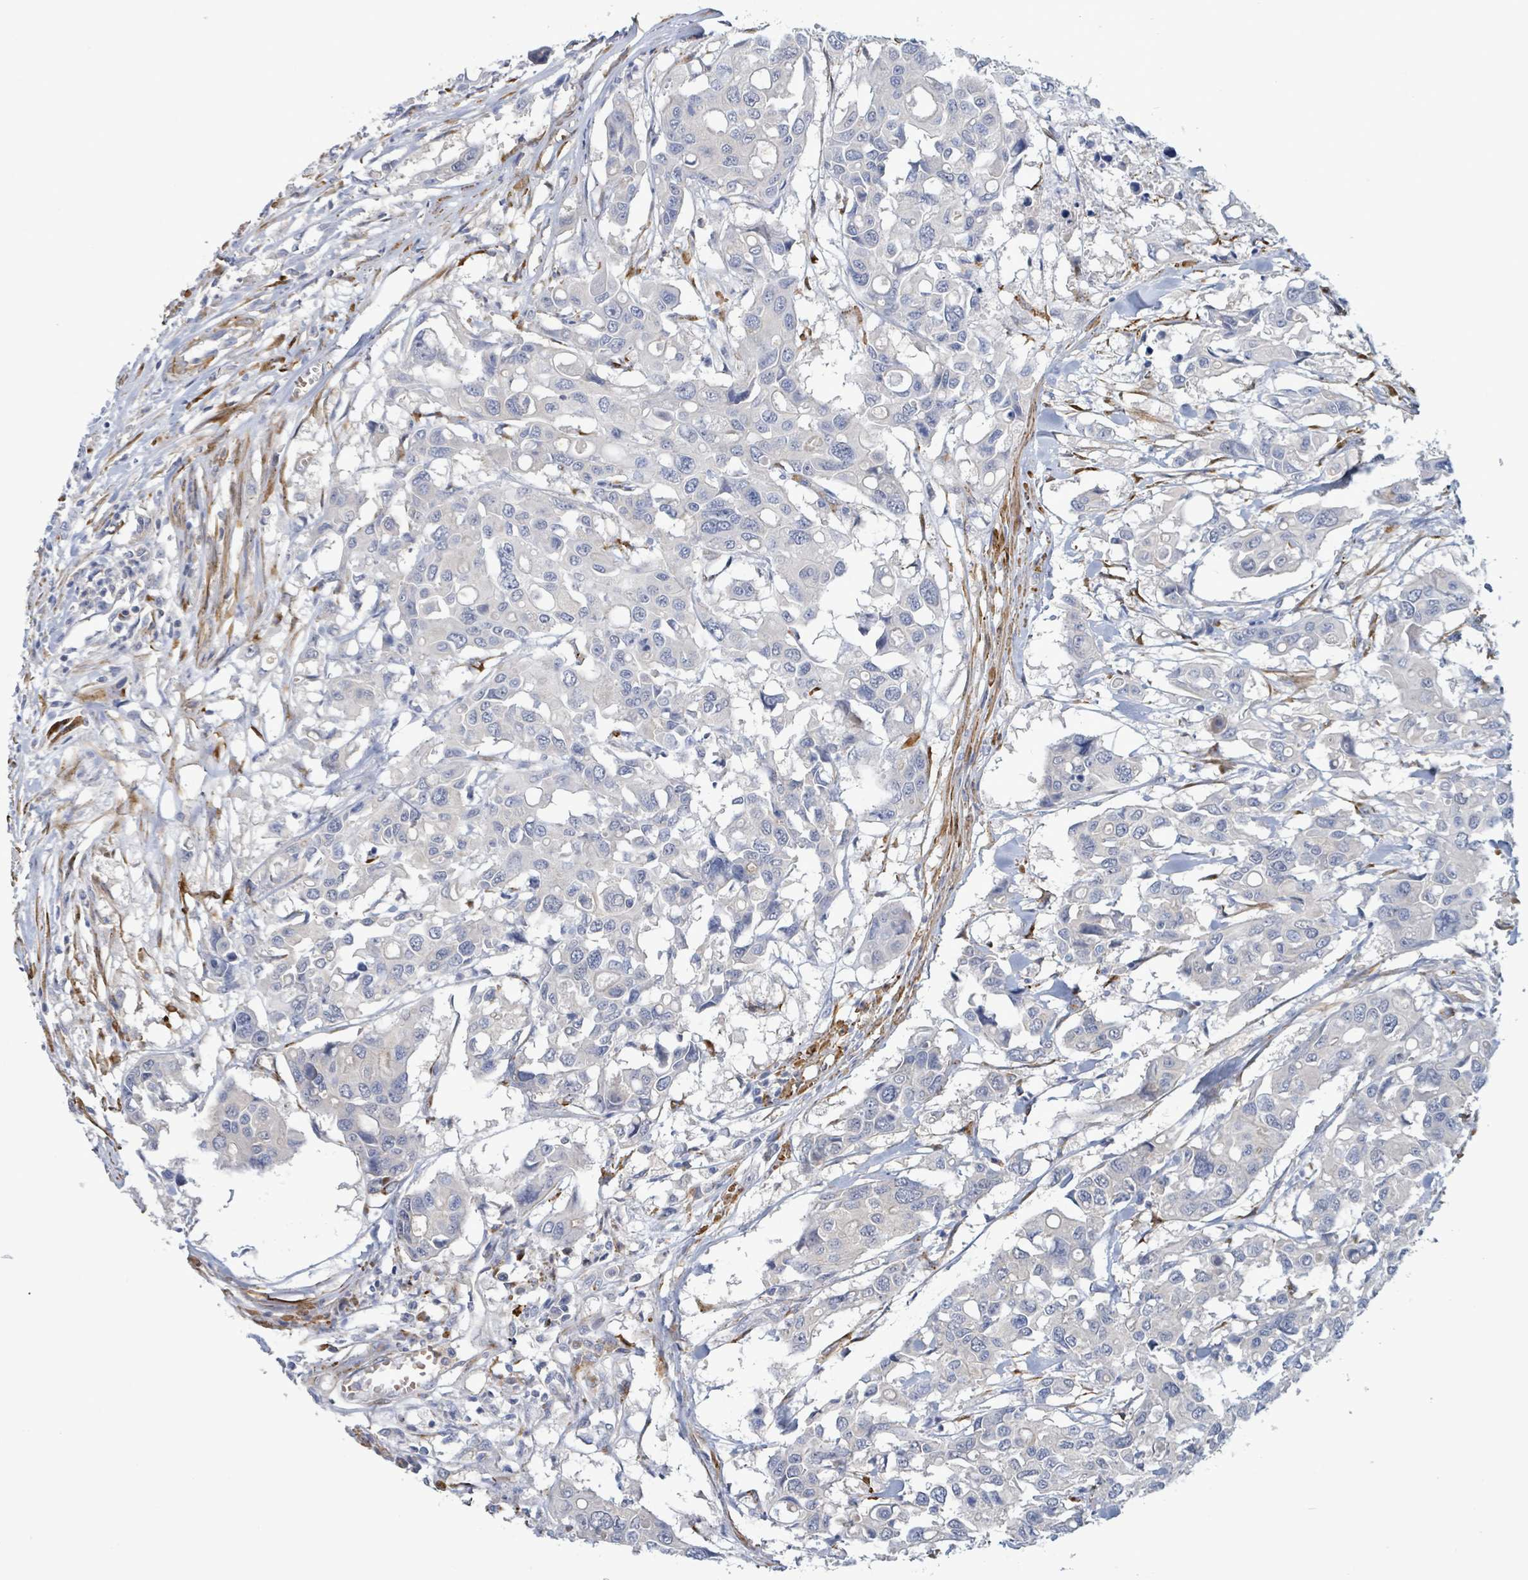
{"staining": {"intensity": "negative", "quantity": "none", "location": "none"}, "tissue": "colorectal cancer", "cell_type": "Tumor cells", "image_type": "cancer", "snomed": [{"axis": "morphology", "description": "Adenocarcinoma, NOS"}, {"axis": "topography", "description": "Colon"}], "caption": "Immunohistochemistry (IHC) image of neoplastic tissue: human colorectal adenocarcinoma stained with DAB (3,3'-diaminobenzidine) displays no significant protein positivity in tumor cells. The staining was performed using DAB (3,3'-diaminobenzidine) to visualize the protein expression in brown, while the nuclei were stained in blue with hematoxylin (Magnification: 20x).", "gene": "DMRTC1B", "patient": {"sex": "male", "age": 77}}